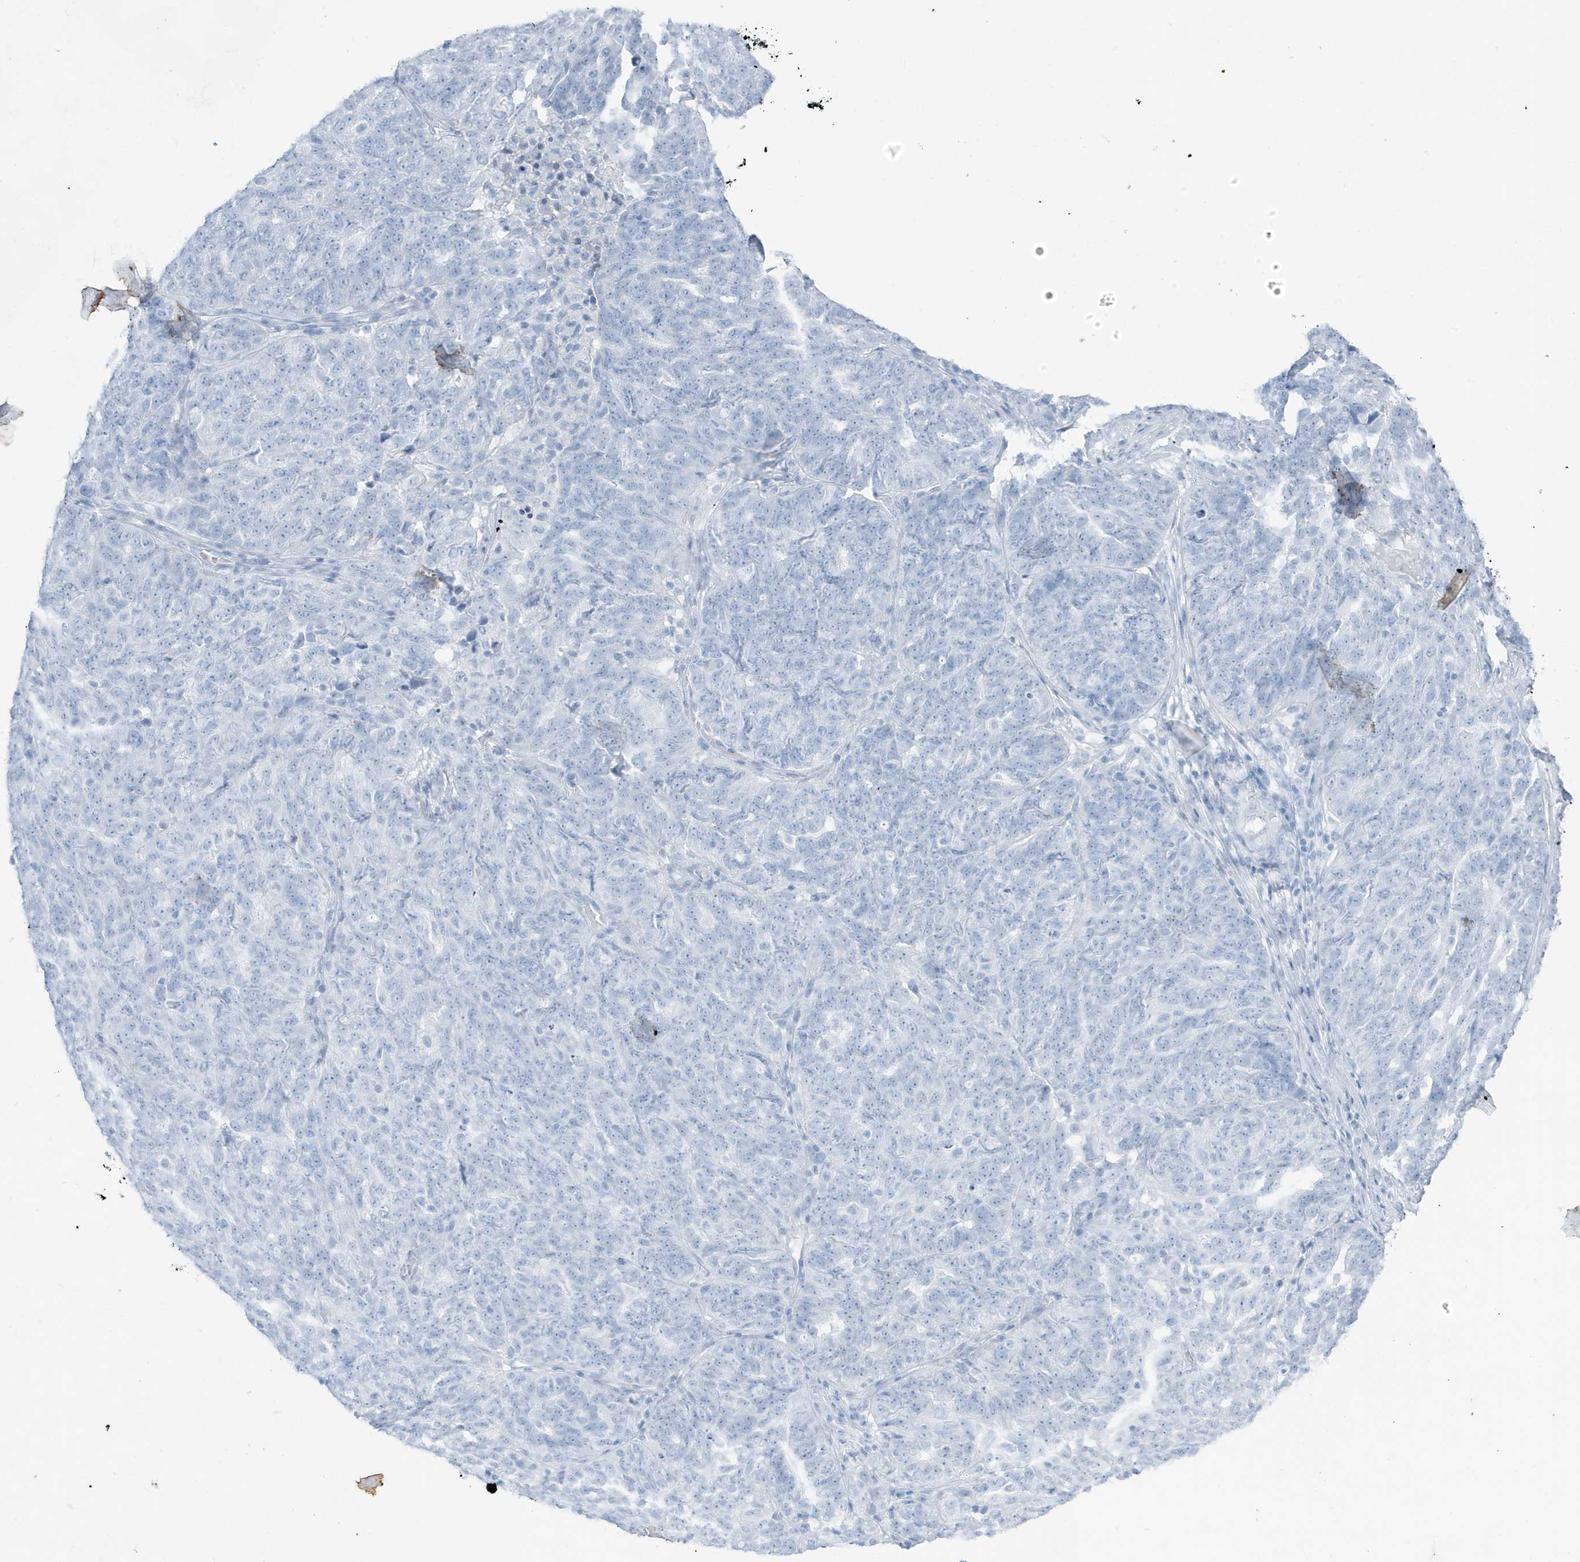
{"staining": {"intensity": "negative", "quantity": "none", "location": "none"}, "tissue": "ovarian cancer", "cell_type": "Tumor cells", "image_type": "cancer", "snomed": [{"axis": "morphology", "description": "Cystadenocarcinoma, serous, NOS"}, {"axis": "topography", "description": "Ovary"}], "caption": "DAB (3,3'-diaminobenzidine) immunohistochemical staining of ovarian cancer exhibits no significant positivity in tumor cells.", "gene": "ZFP64", "patient": {"sex": "female", "age": 59}}